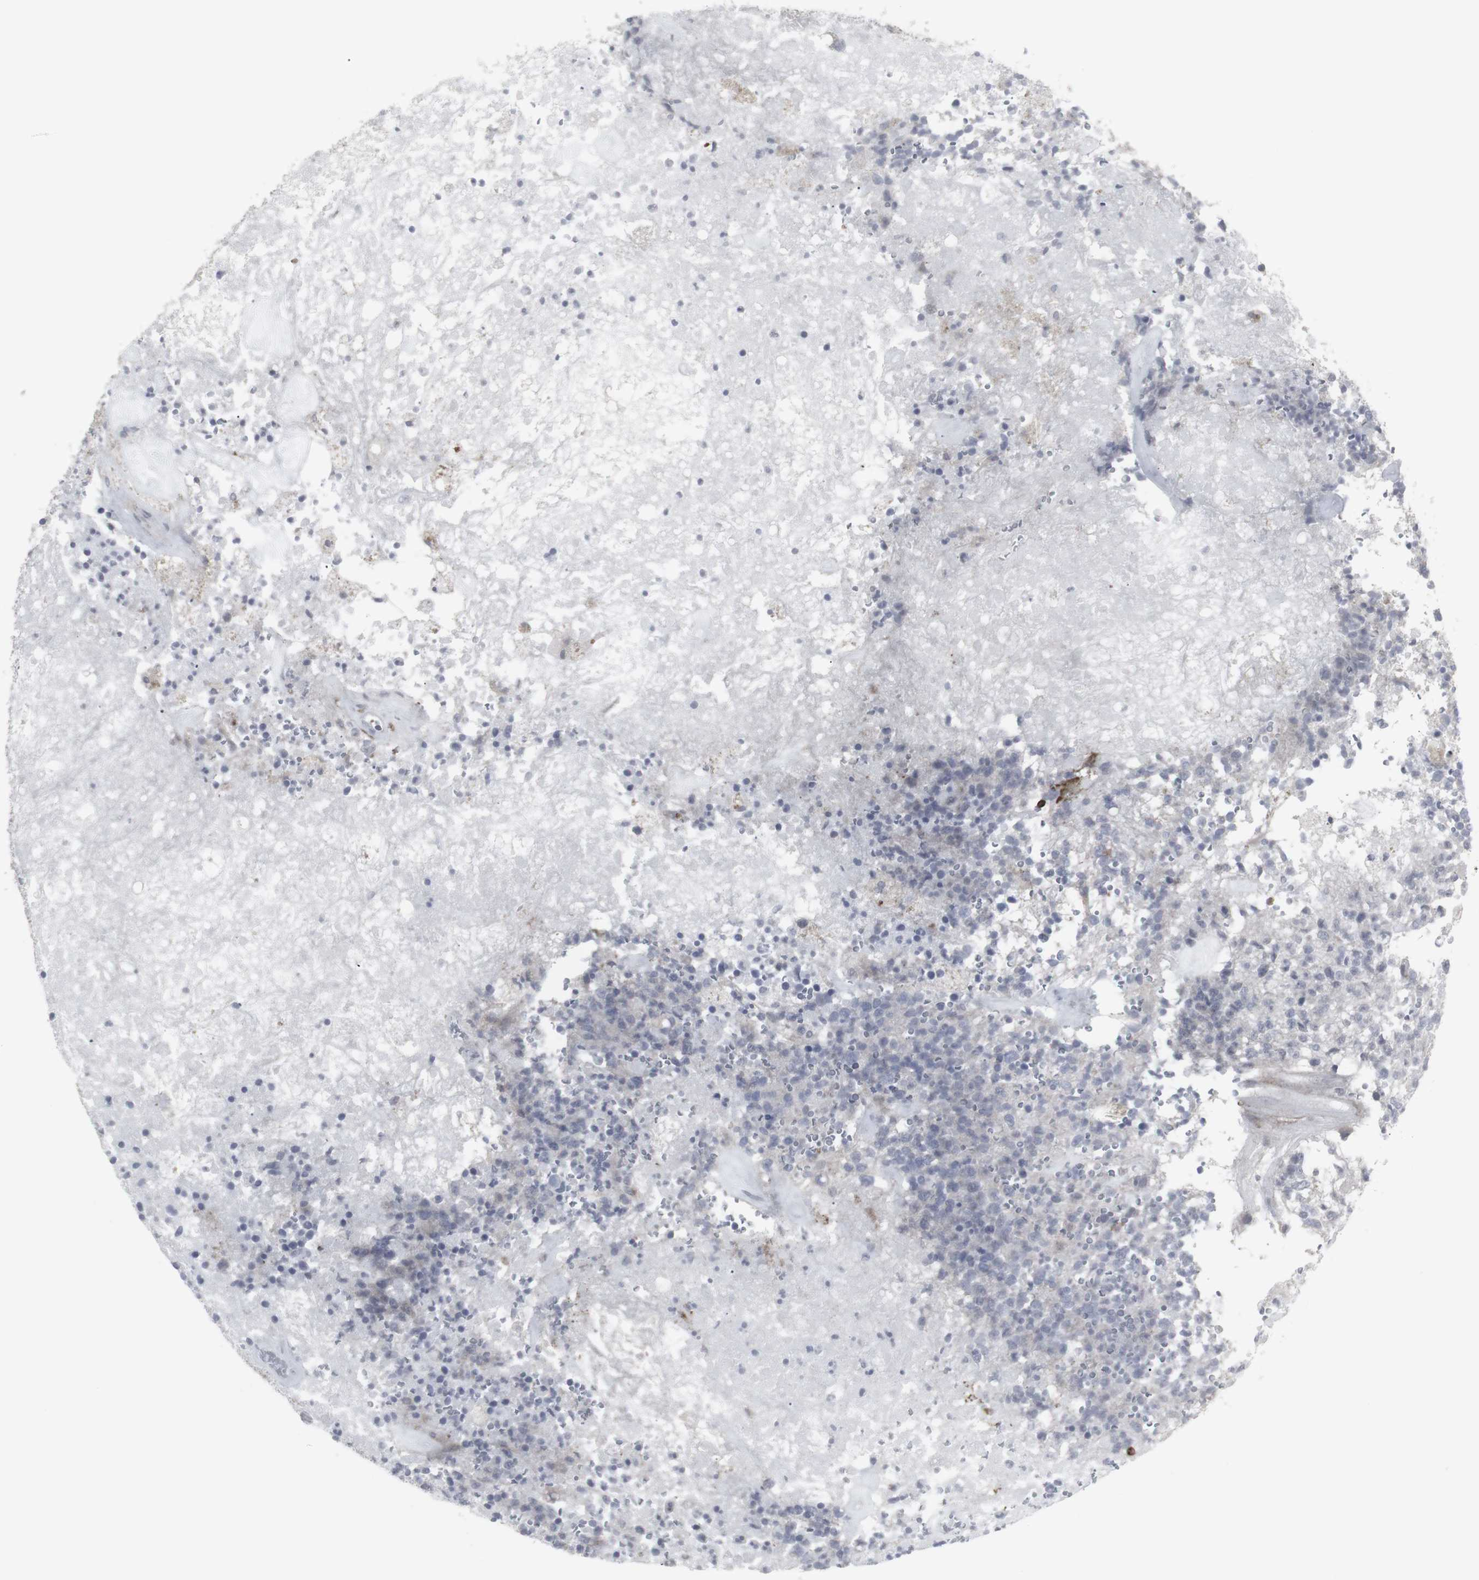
{"staining": {"intensity": "negative", "quantity": "none", "location": "none"}, "tissue": "glioma", "cell_type": "Tumor cells", "image_type": "cancer", "snomed": [{"axis": "morphology", "description": "Glioma, malignant, High grade"}, {"axis": "topography", "description": "pancreas cauda"}], "caption": "Immunohistochemical staining of human malignant high-grade glioma reveals no significant expression in tumor cells.", "gene": "APOBEC2", "patient": {"sex": "male", "age": 60}}